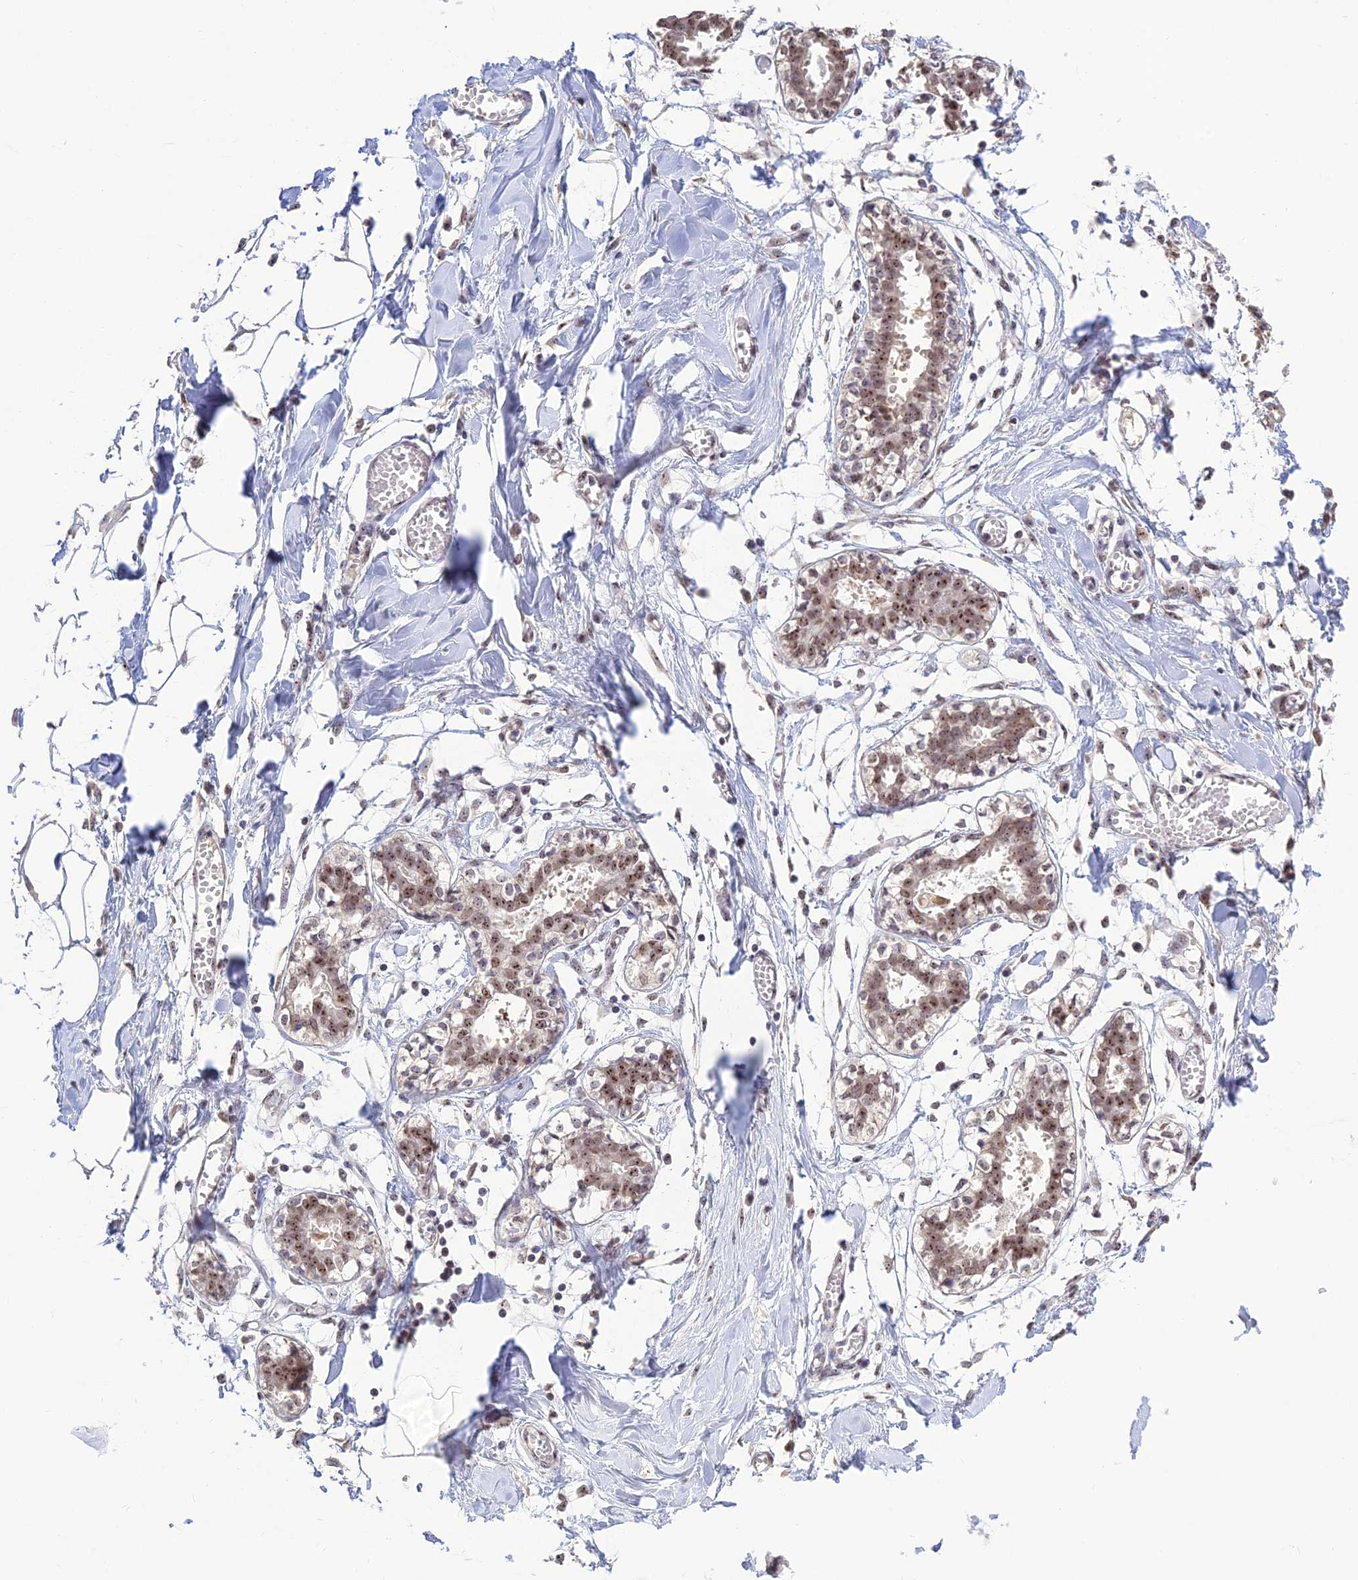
{"staining": {"intensity": "negative", "quantity": "none", "location": "none"}, "tissue": "breast", "cell_type": "Adipocytes", "image_type": "normal", "snomed": [{"axis": "morphology", "description": "Normal tissue, NOS"}, {"axis": "topography", "description": "Breast"}], "caption": "This image is of normal breast stained with IHC to label a protein in brown with the nuclei are counter-stained blue. There is no expression in adipocytes.", "gene": "POLR1G", "patient": {"sex": "female", "age": 27}}